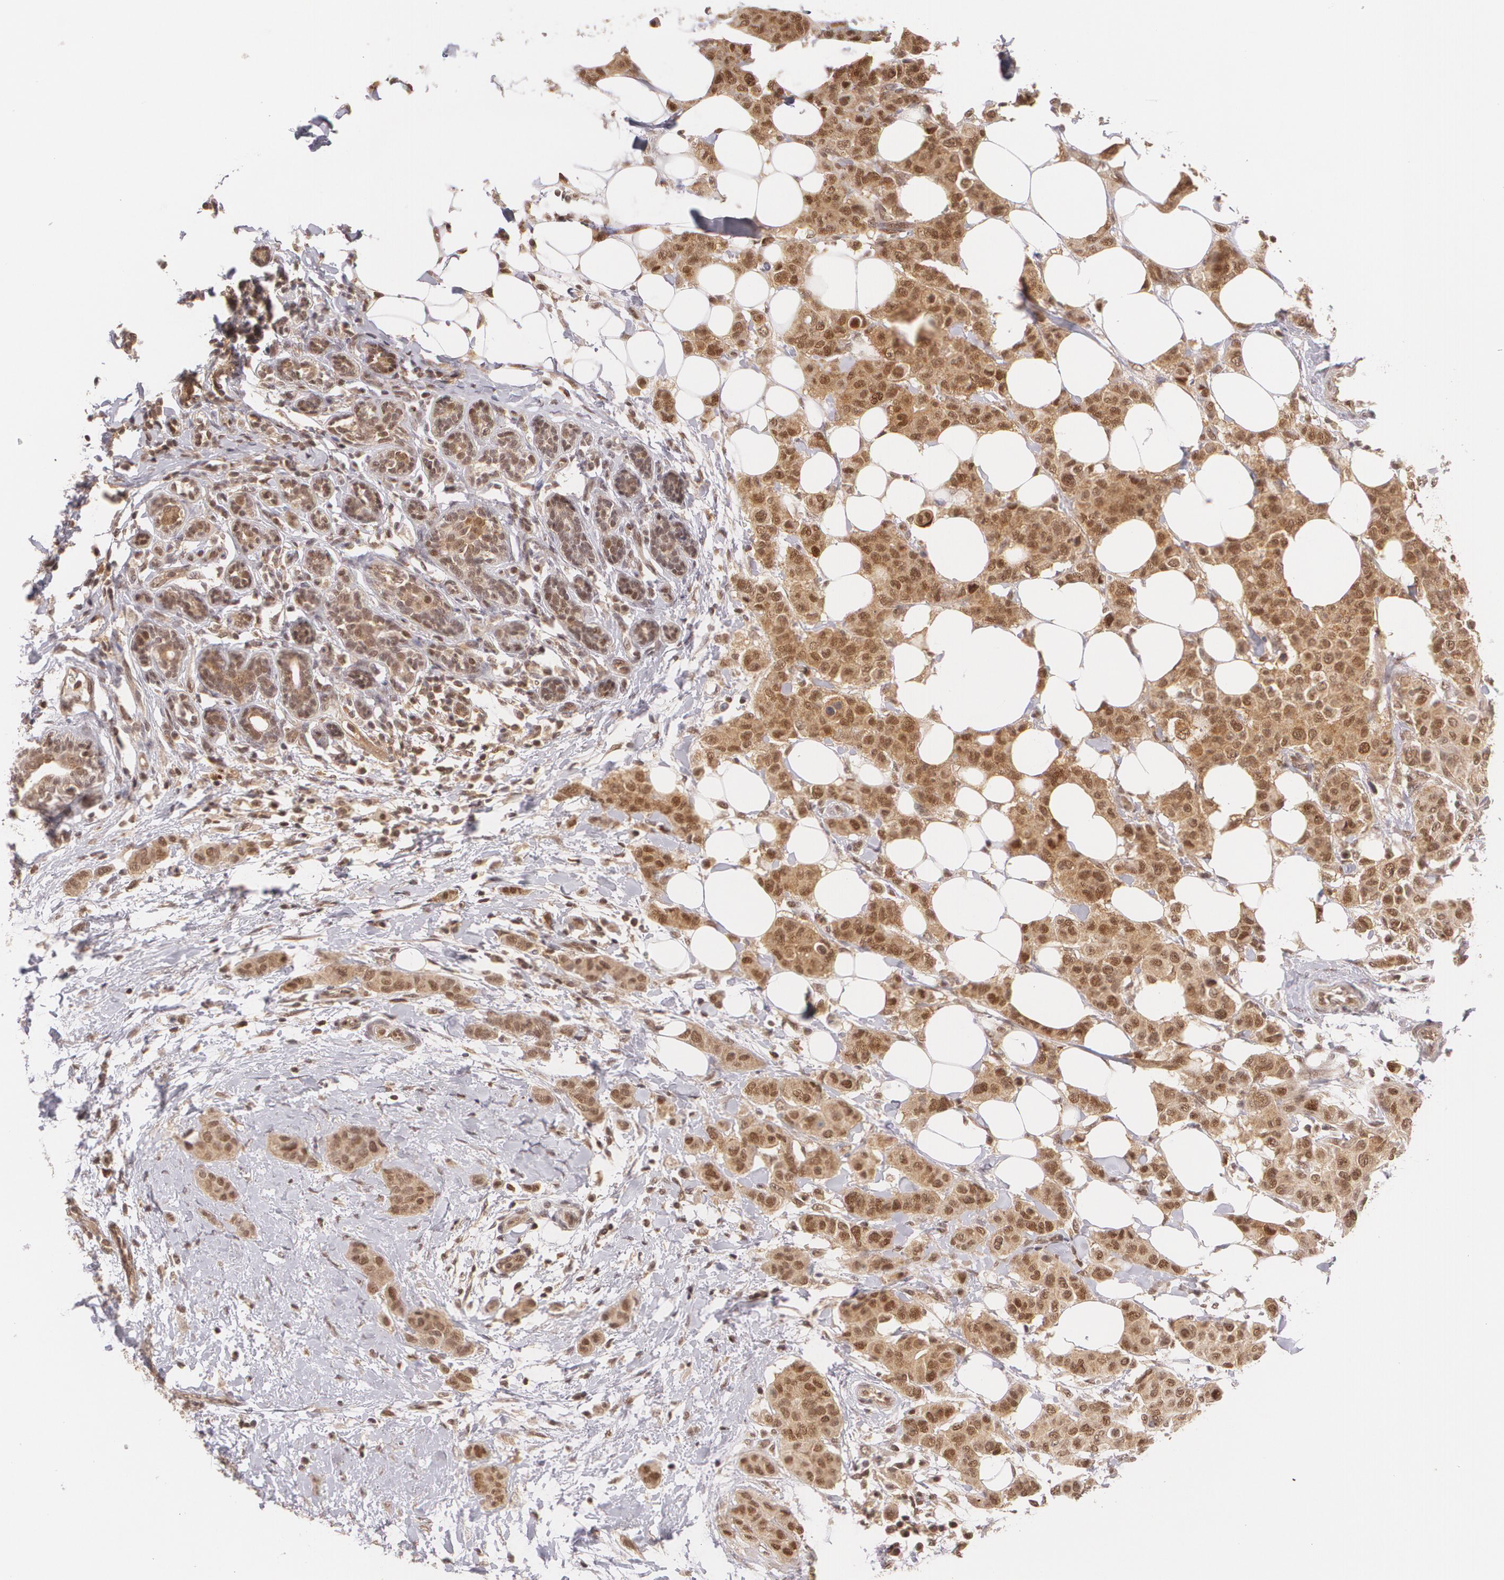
{"staining": {"intensity": "moderate", "quantity": ">75%", "location": "cytoplasmic/membranous,nuclear"}, "tissue": "breast cancer", "cell_type": "Tumor cells", "image_type": "cancer", "snomed": [{"axis": "morphology", "description": "Duct carcinoma"}, {"axis": "topography", "description": "Breast"}], "caption": "Moderate cytoplasmic/membranous and nuclear positivity is appreciated in about >75% of tumor cells in breast invasive ductal carcinoma. (IHC, brightfield microscopy, high magnification).", "gene": "CUL2", "patient": {"sex": "female", "age": 40}}